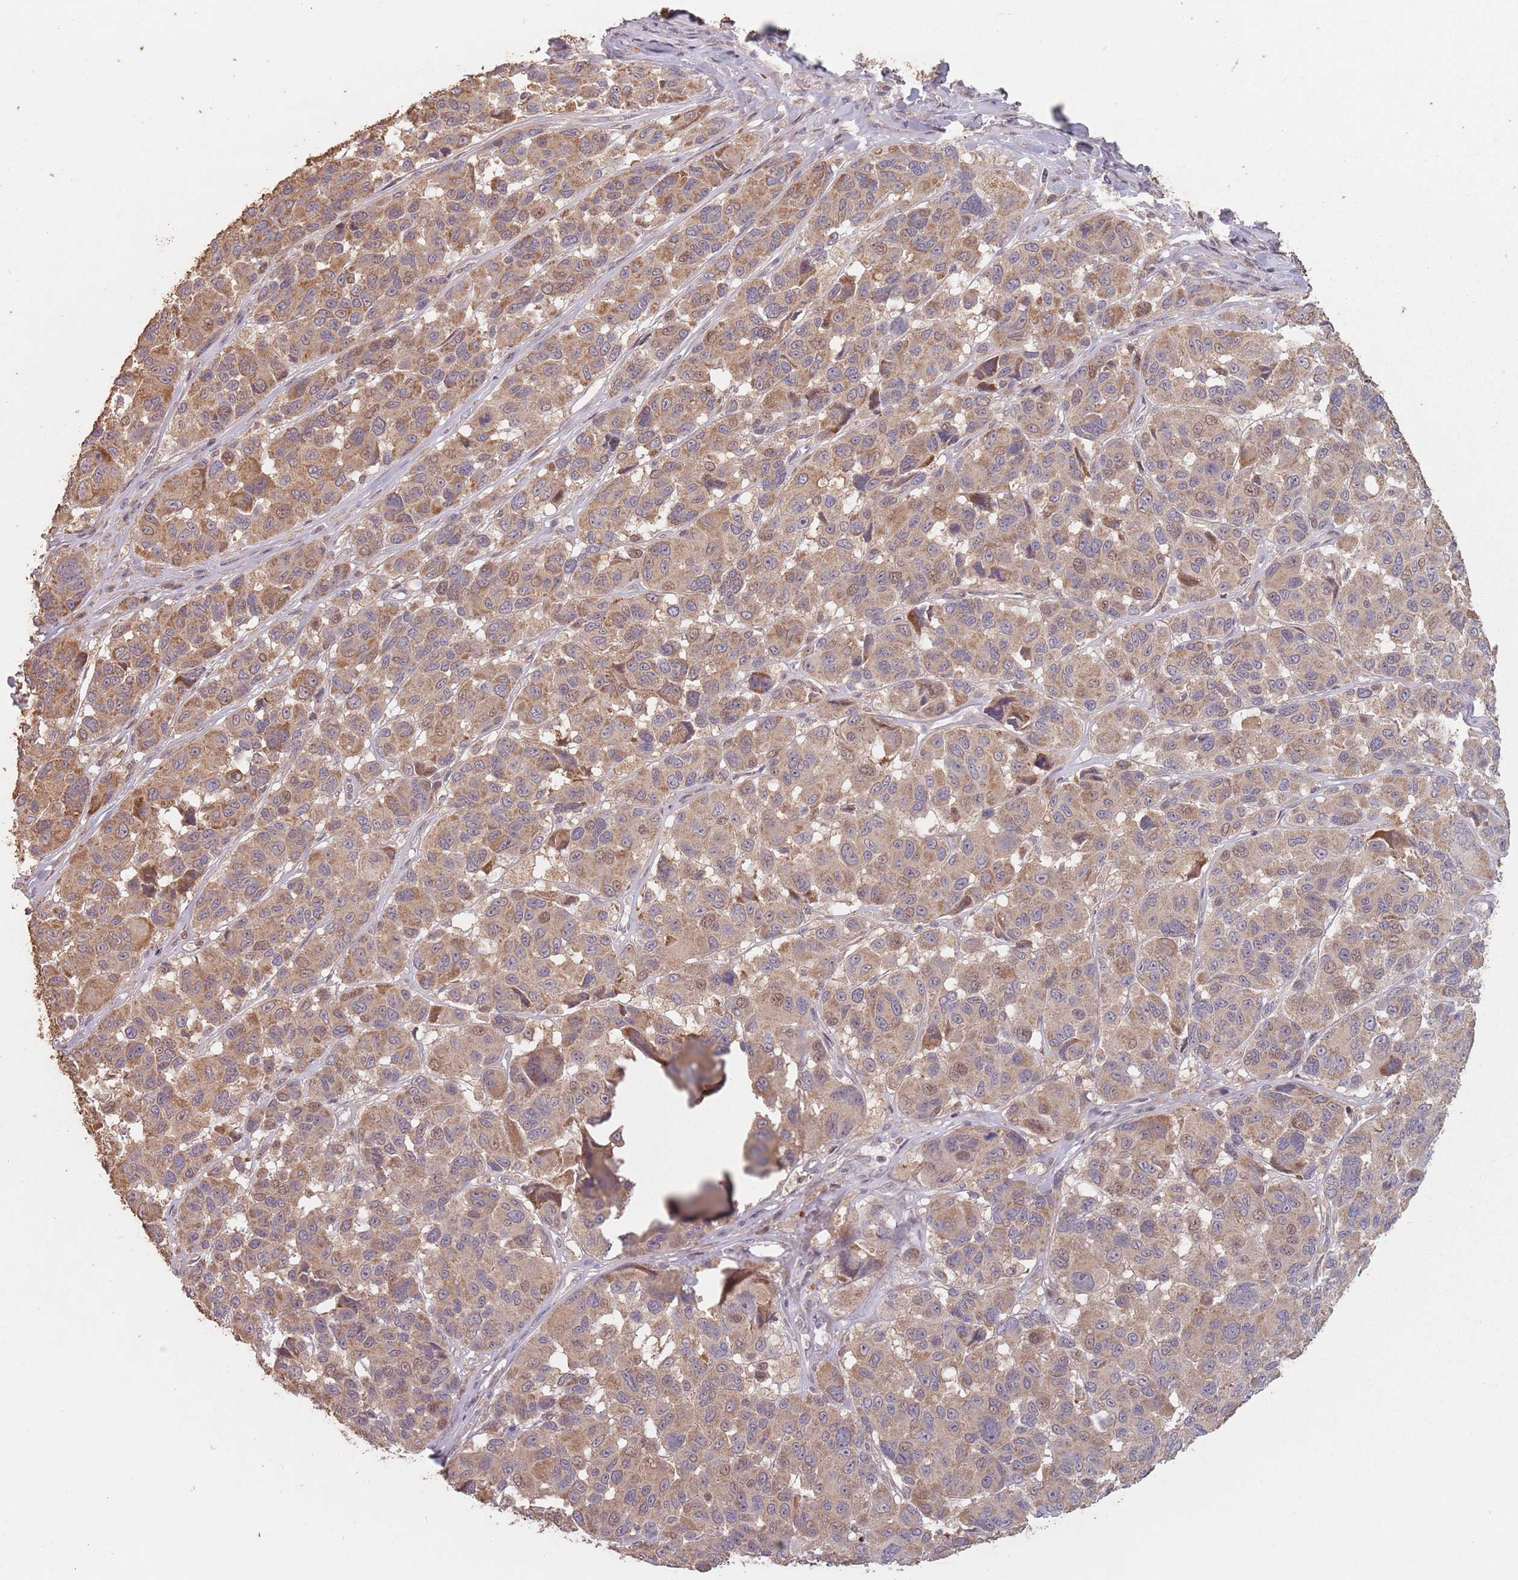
{"staining": {"intensity": "moderate", "quantity": ">75%", "location": "cytoplasmic/membranous,nuclear"}, "tissue": "melanoma", "cell_type": "Tumor cells", "image_type": "cancer", "snomed": [{"axis": "morphology", "description": "Malignant melanoma, NOS"}, {"axis": "topography", "description": "Skin"}], "caption": "A high-resolution image shows immunohistochemistry (IHC) staining of melanoma, which exhibits moderate cytoplasmic/membranous and nuclear positivity in approximately >75% of tumor cells.", "gene": "VPS52", "patient": {"sex": "female", "age": 66}}